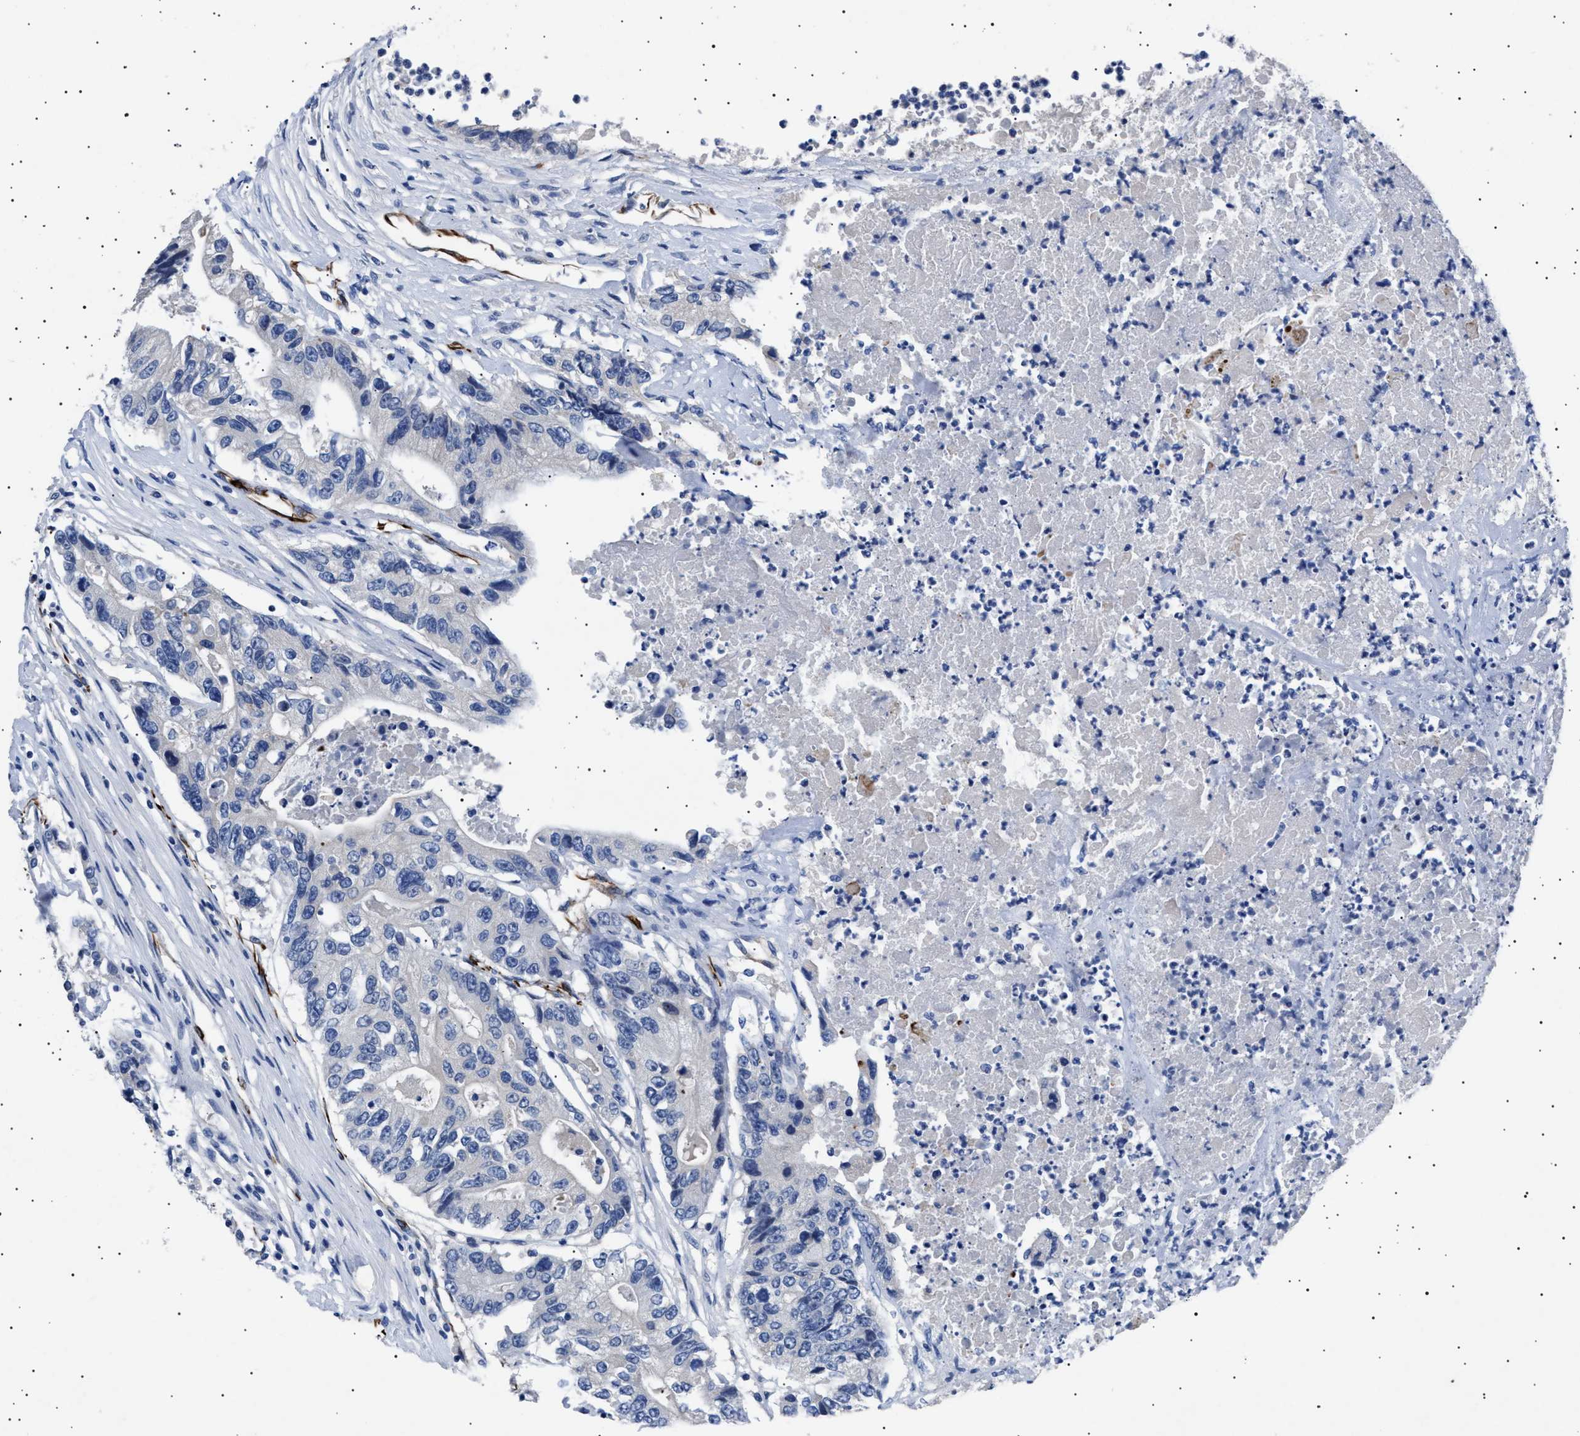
{"staining": {"intensity": "negative", "quantity": "none", "location": "none"}, "tissue": "colorectal cancer", "cell_type": "Tumor cells", "image_type": "cancer", "snomed": [{"axis": "morphology", "description": "Adenocarcinoma, NOS"}, {"axis": "topography", "description": "Colon"}], "caption": "IHC of human colorectal cancer (adenocarcinoma) demonstrates no staining in tumor cells. (DAB (3,3'-diaminobenzidine) immunohistochemistry (IHC), high magnification).", "gene": "OLFML2A", "patient": {"sex": "female", "age": 77}}